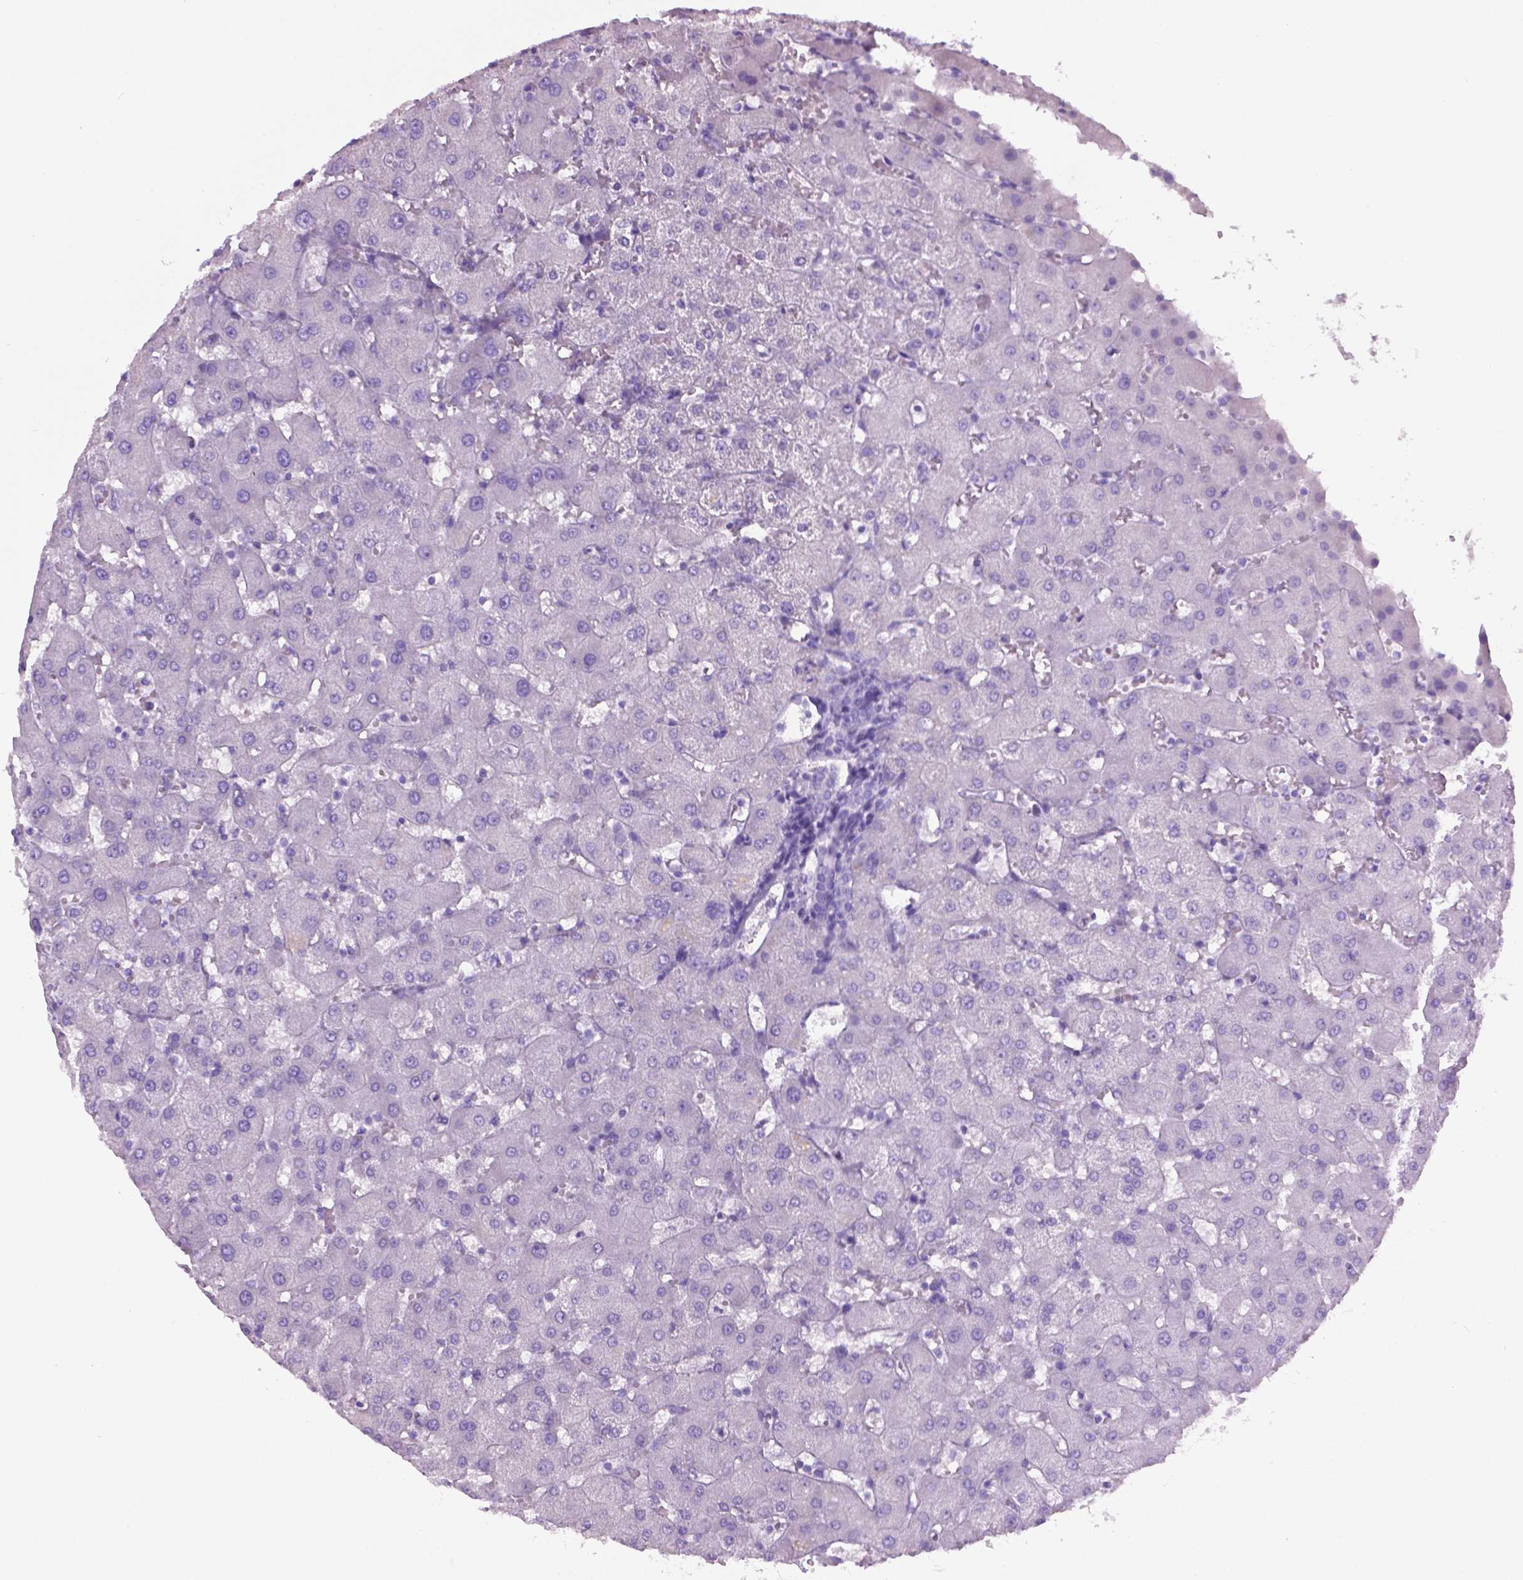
{"staining": {"intensity": "negative", "quantity": "none", "location": "none"}, "tissue": "liver", "cell_type": "Cholangiocytes", "image_type": "normal", "snomed": [{"axis": "morphology", "description": "Normal tissue, NOS"}, {"axis": "topography", "description": "Liver"}], "caption": "This is a histopathology image of immunohistochemistry staining of benign liver, which shows no expression in cholangiocytes. (Stains: DAB (3,3'-diaminobenzidine) IHC with hematoxylin counter stain, Microscopy: brightfield microscopy at high magnification).", "gene": "LELP1", "patient": {"sex": "female", "age": 63}}